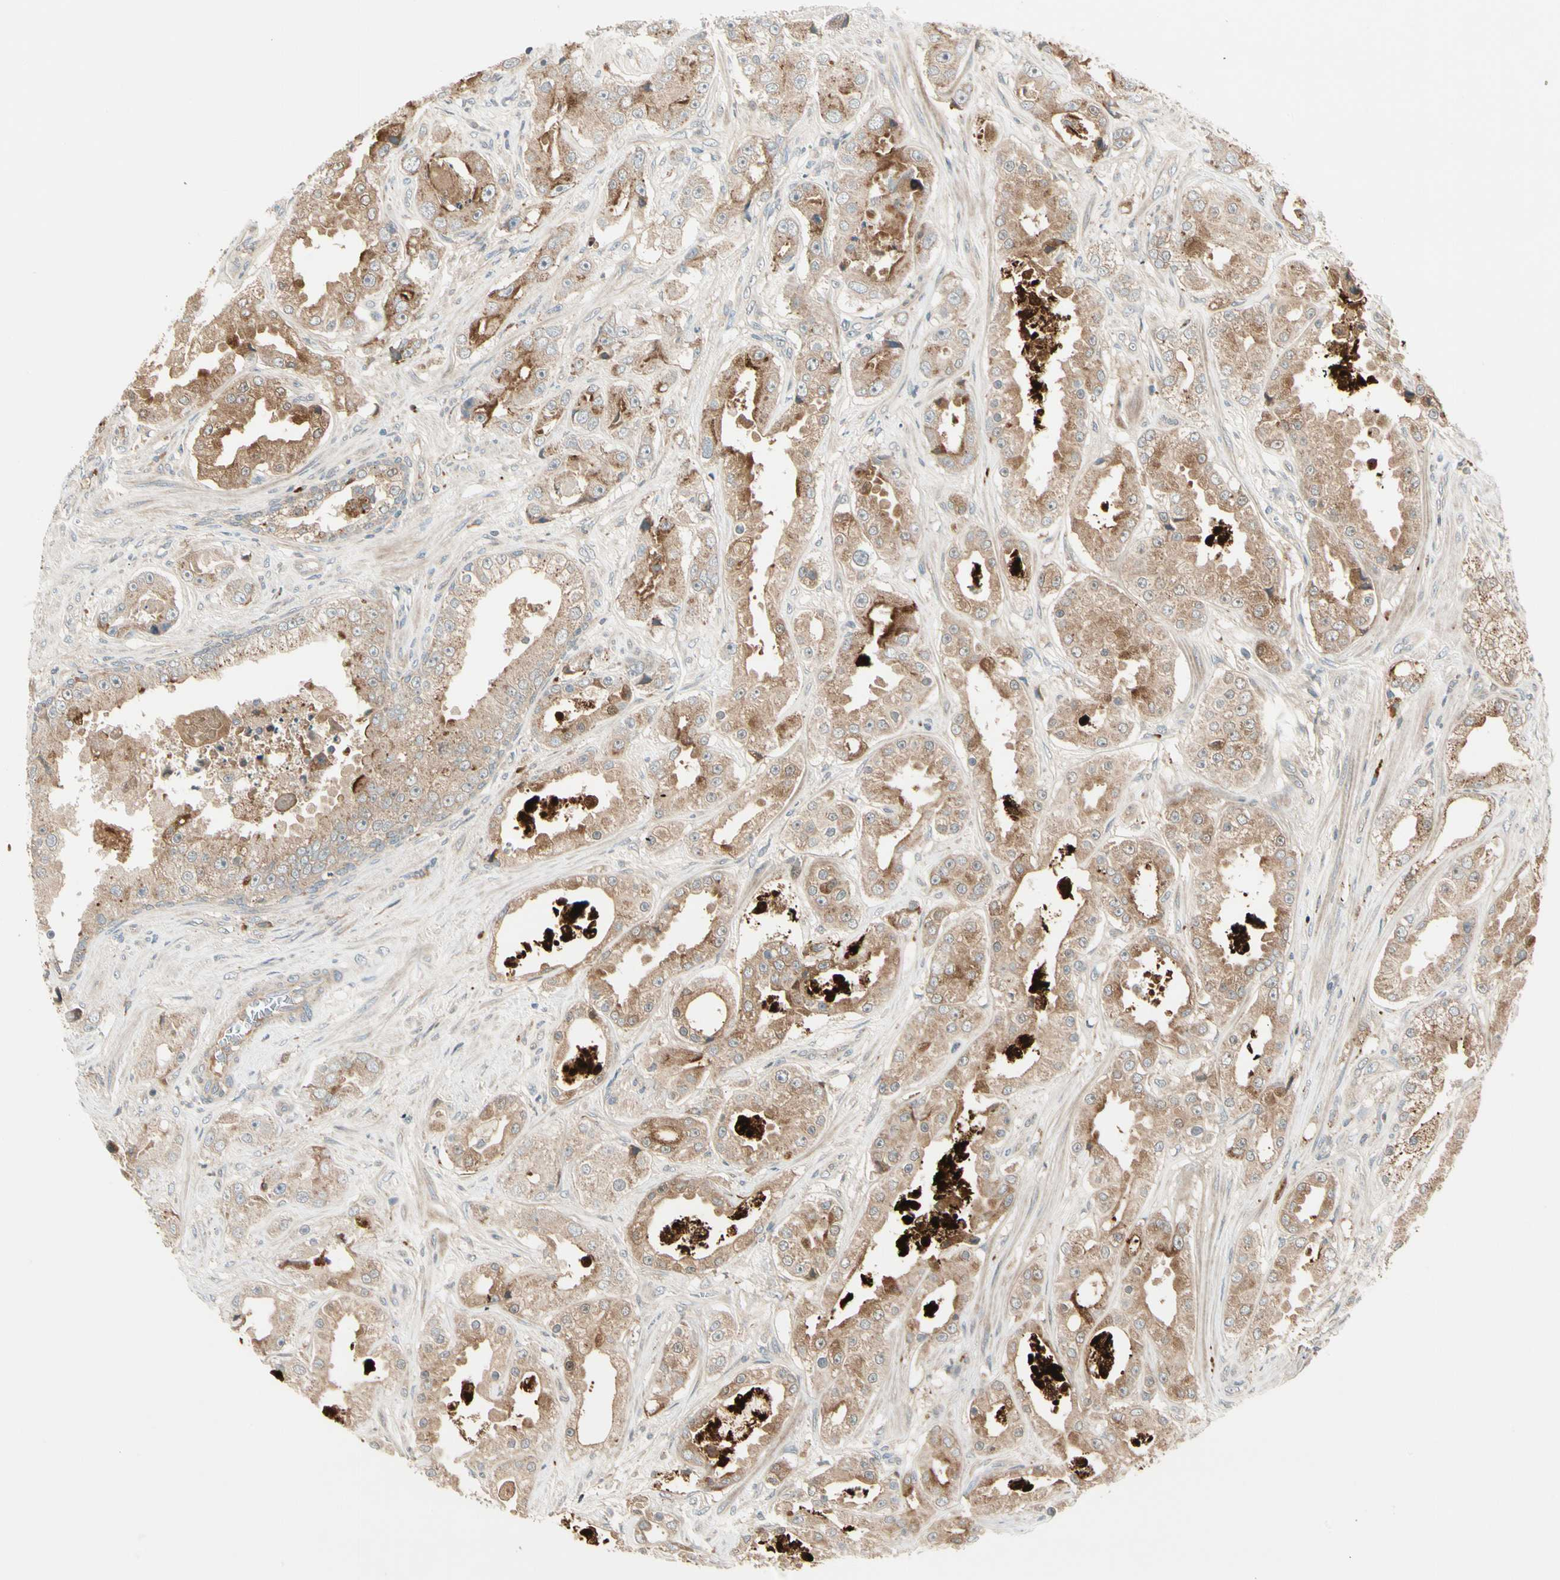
{"staining": {"intensity": "moderate", "quantity": ">75%", "location": "cytoplasmic/membranous"}, "tissue": "prostate cancer", "cell_type": "Tumor cells", "image_type": "cancer", "snomed": [{"axis": "morphology", "description": "Adenocarcinoma, High grade"}, {"axis": "topography", "description": "Prostate"}], "caption": "Immunohistochemical staining of prostate cancer displays medium levels of moderate cytoplasmic/membranous protein expression in approximately >75% of tumor cells.", "gene": "ACVR1C", "patient": {"sex": "male", "age": 73}}